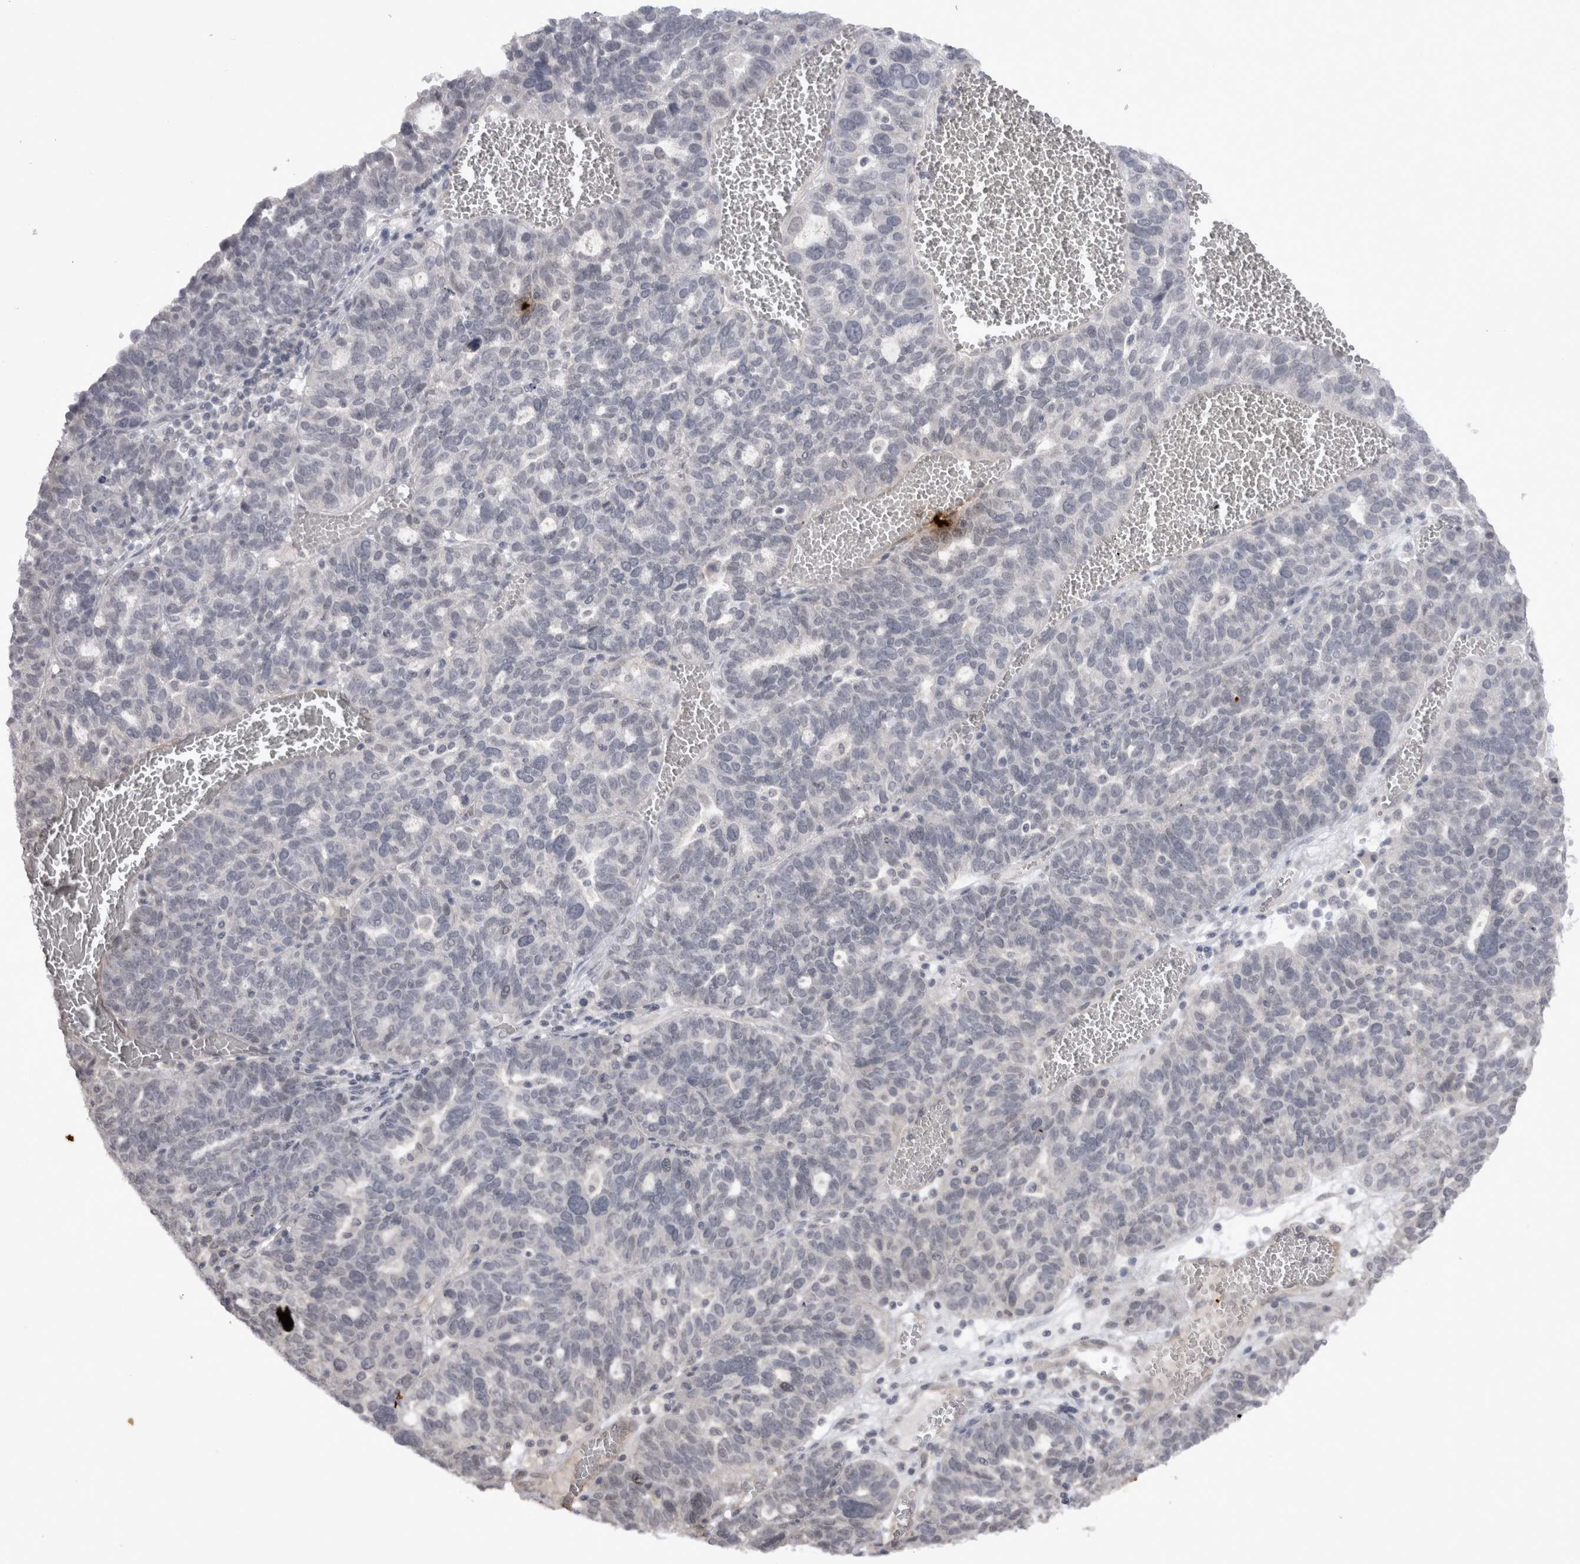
{"staining": {"intensity": "negative", "quantity": "none", "location": "none"}, "tissue": "ovarian cancer", "cell_type": "Tumor cells", "image_type": "cancer", "snomed": [{"axis": "morphology", "description": "Cystadenocarcinoma, serous, NOS"}, {"axis": "topography", "description": "Ovary"}], "caption": "The image exhibits no significant expression in tumor cells of ovarian cancer (serous cystadenocarcinoma).", "gene": "DDX4", "patient": {"sex": "female", "age": 59}}